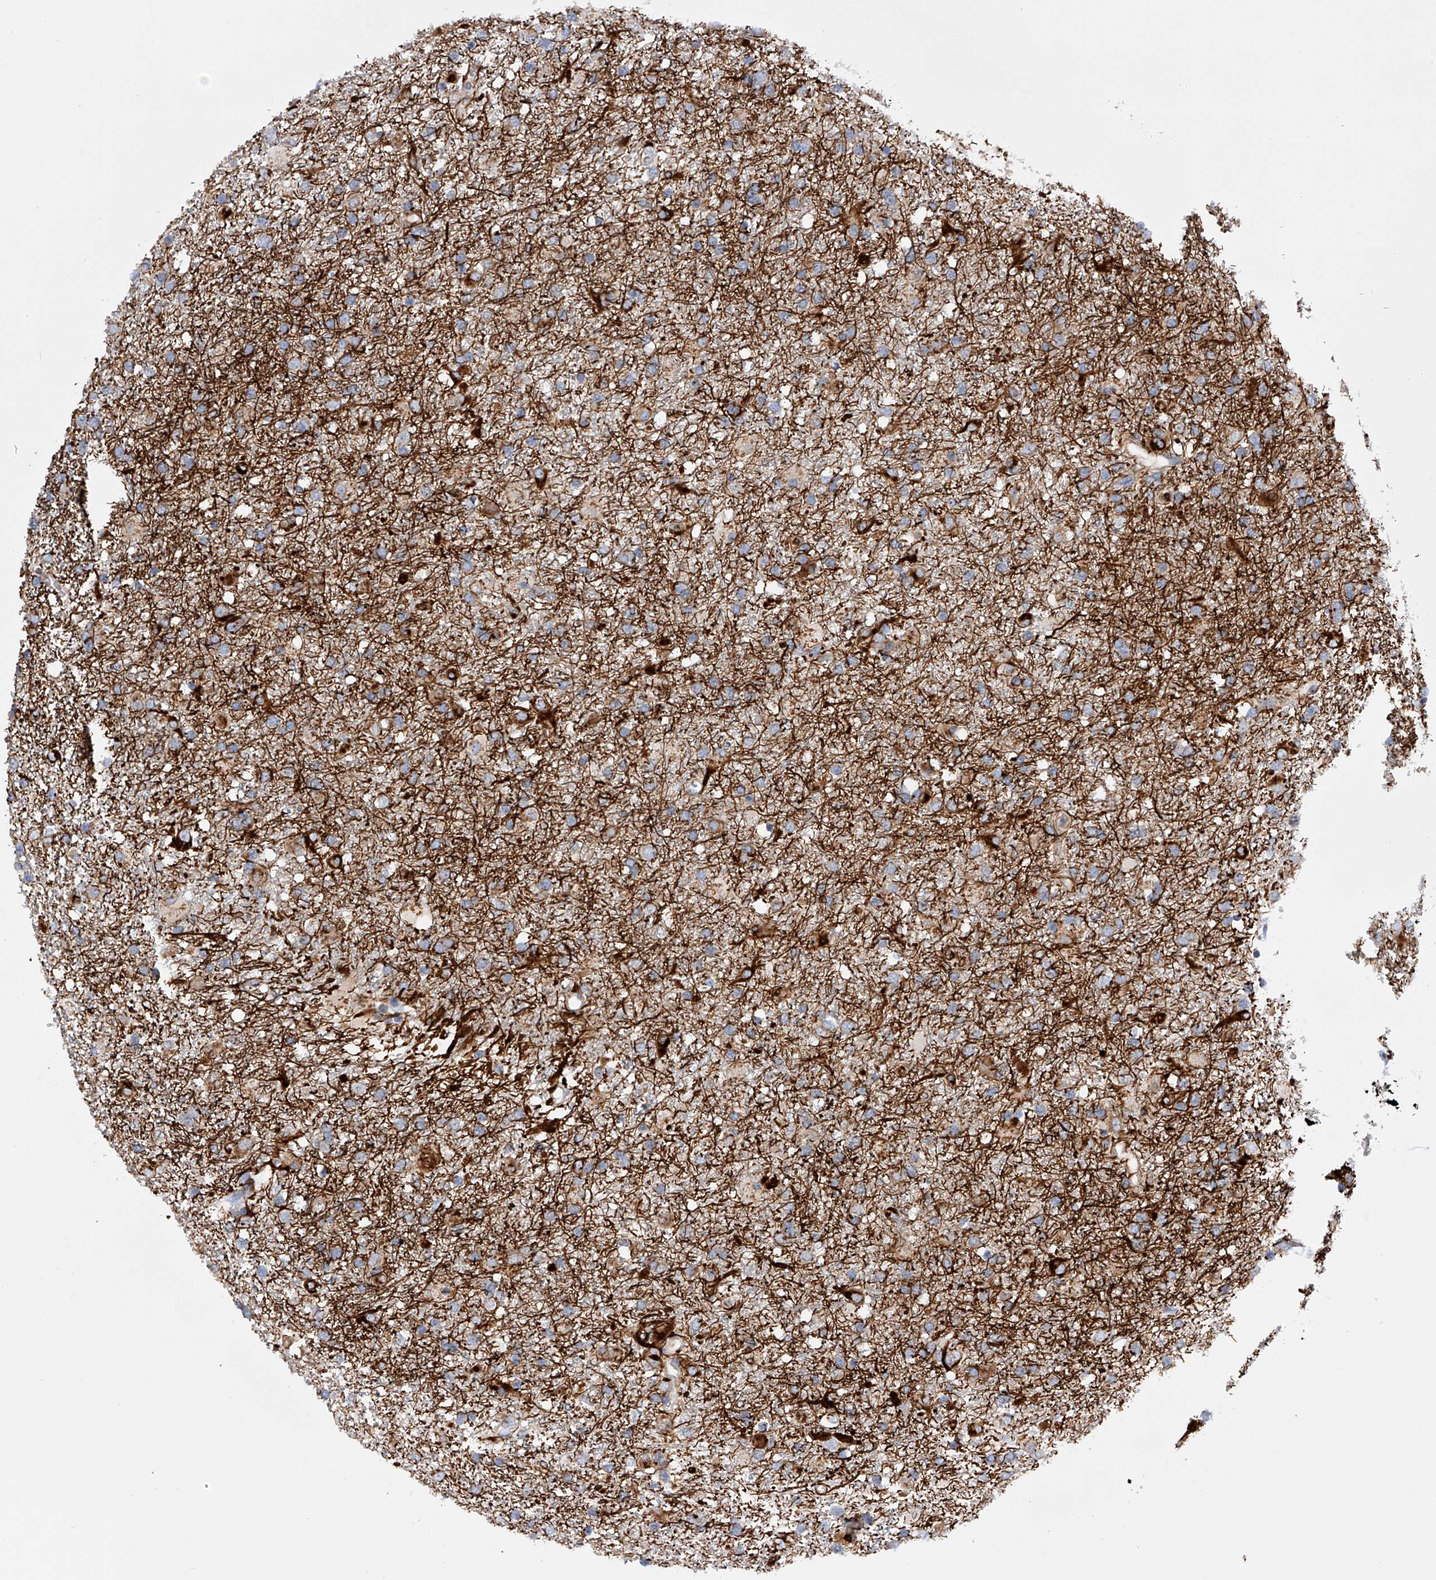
{"staining": {"intensity": "moderate", "quantity": "<25%", "location": "cytoplasmic/membranous"}, "tissue": "glioma", "cell_type": "Tumor cells", "image_type": "cancer", "snomed": [{"axis": "morphology", "description": "Glioma, malignant, Low grade"}, {"axis": "topography", "description": "Brain"}], "caption": "Immunohistochemistry (IHC) micrograph of neoplastic tissue: human glioma stained using IHC reveals low levels of moderate protein expression localized specifically in the cytoplasmic/membranous of tumor cells, appearing as a cytoplasmic/membranous brown color.", "gene": "MLYCD", "patient": {"sex": "male", "age": 65}}